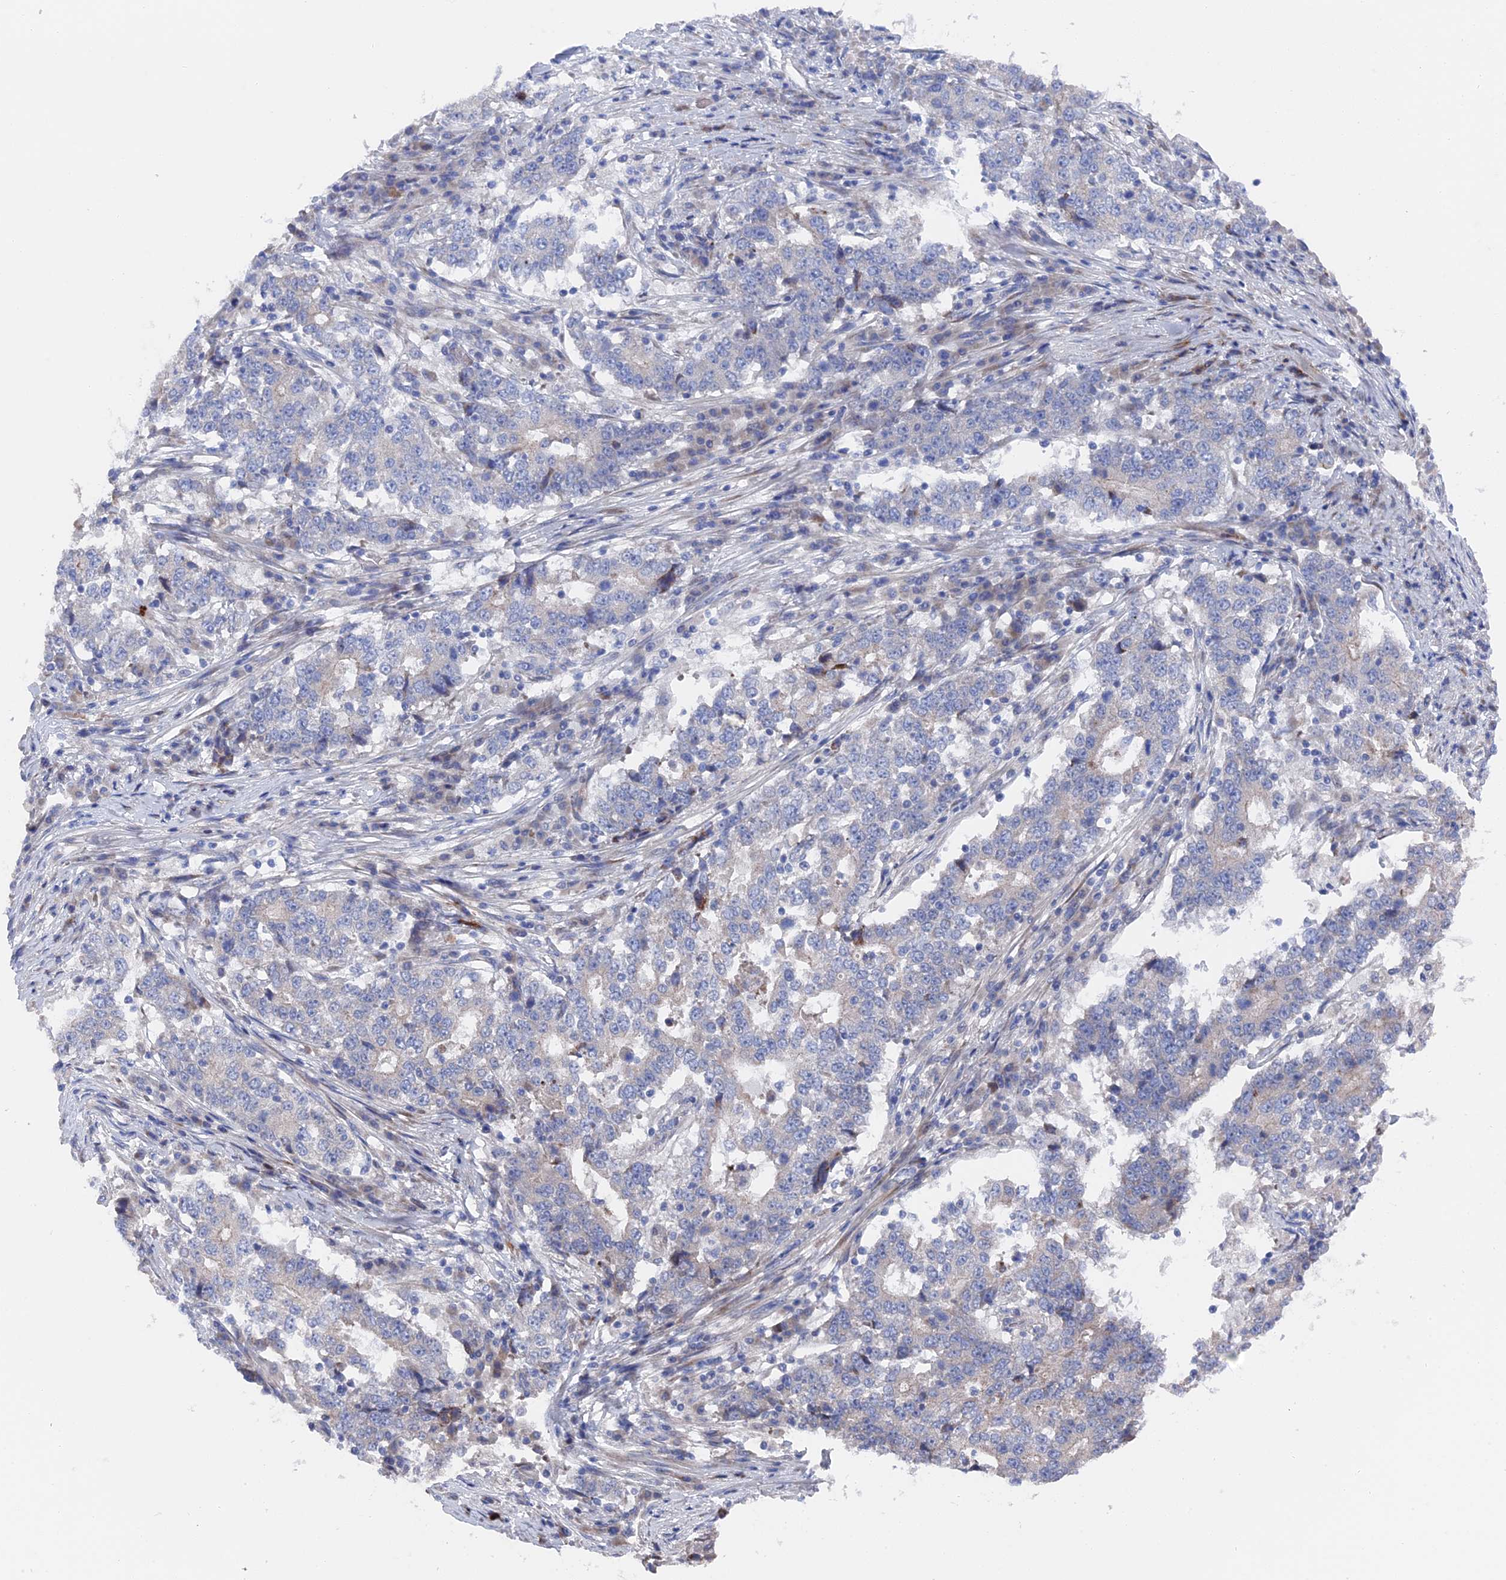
{"staining": {"intensity": "negative", "quantity": "none", "location": "none"}, "tissue": "stomach cancer", "cell_type": "Tumor cells", "image_type": "cancer", "snomed": [{"axis": "morphology", "description": "Adenocarcinoma, NOS"}, {"axis": "topography", "description": "Stomach"}], "caption": "A histopathology image of stomach cancer stained for a protein reveals no brown staining in tumor cells. (DAB immunohistochemistry with hematoxylin counter stain).", "gene": "TMEM161A", "patient": {"sex": "male", "age": 59}}